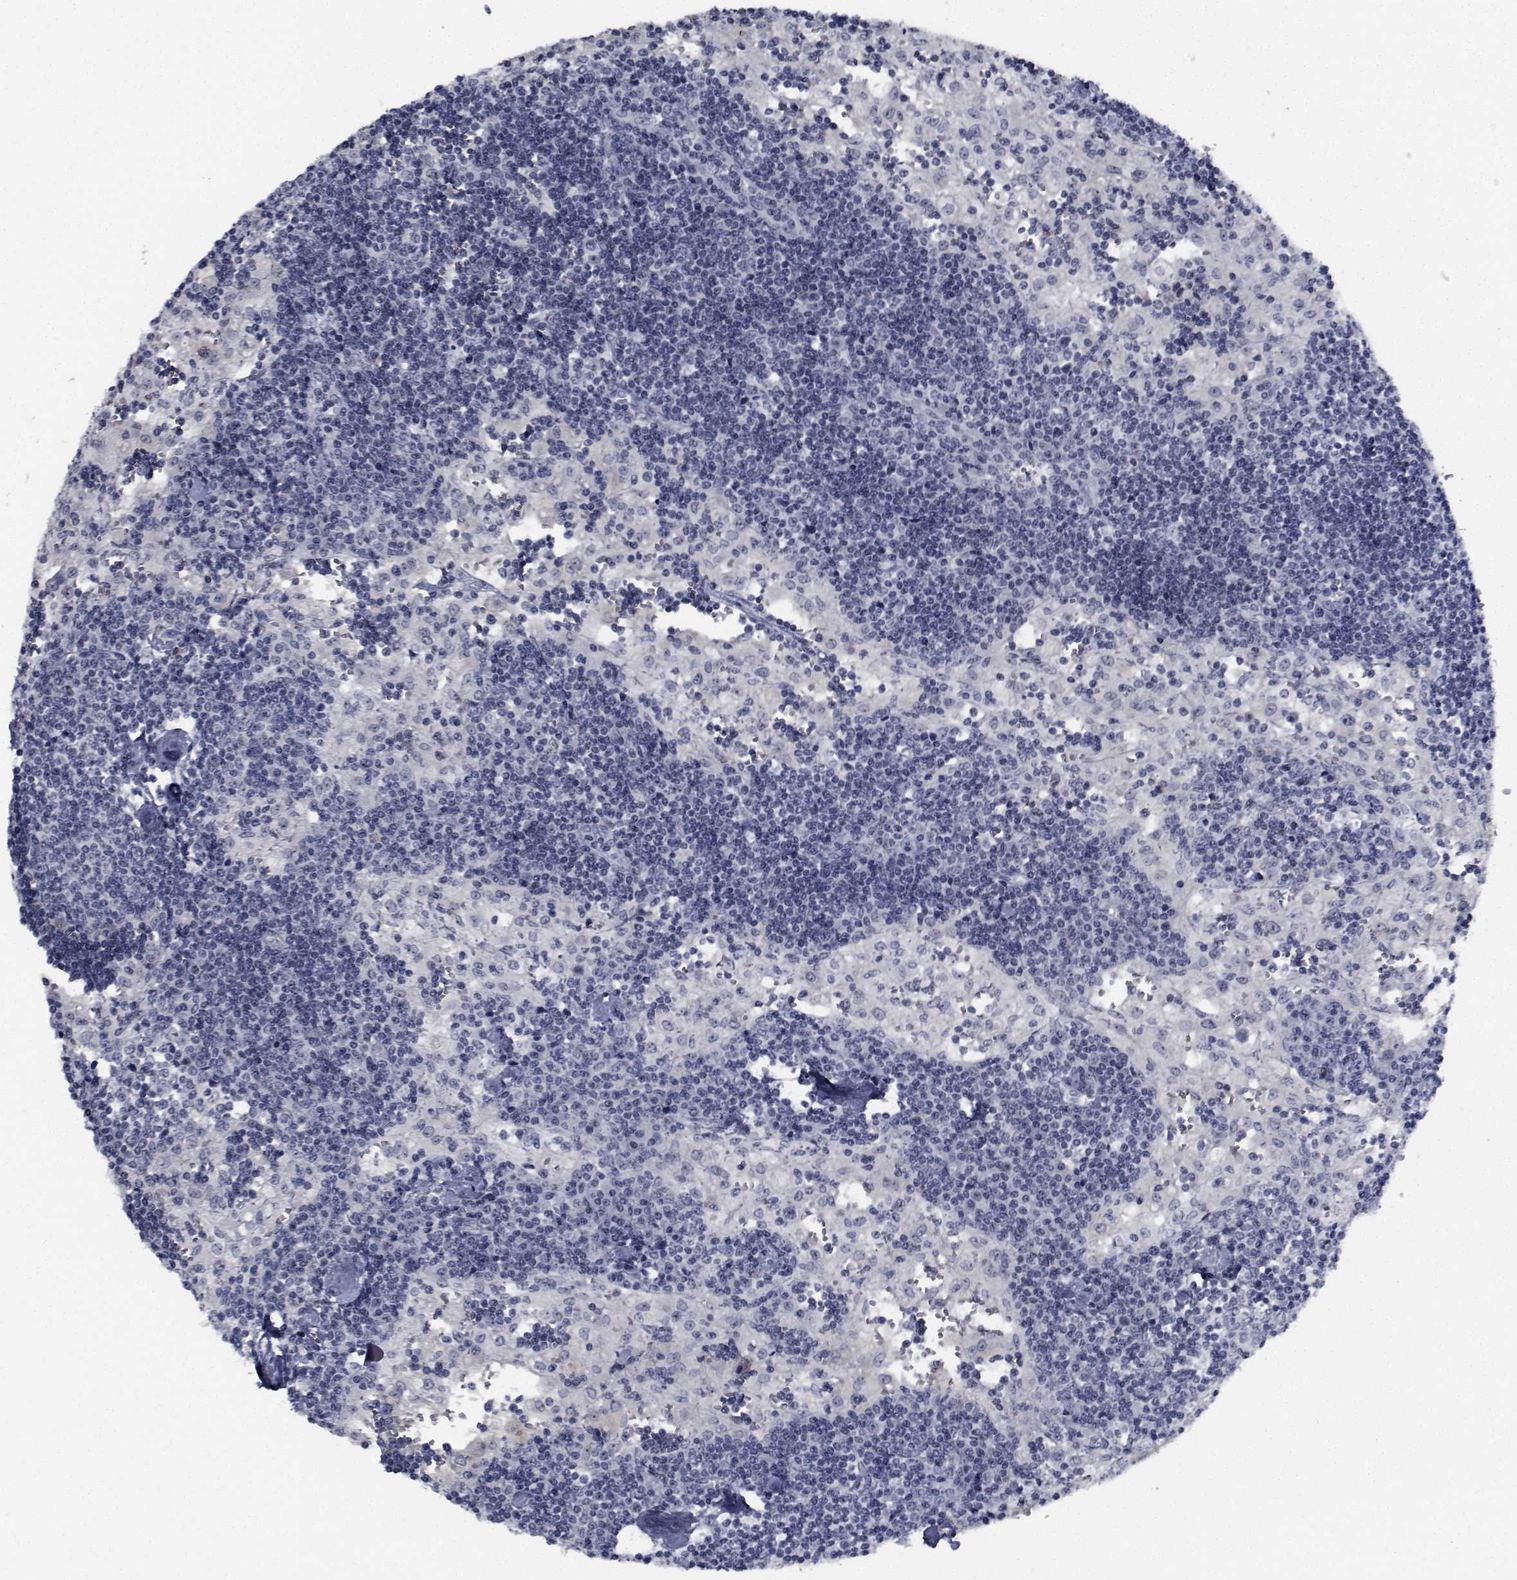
{"staining": {"intensity": "moderate", "quantity": "<25%", "location": "nuclear"}, "tissue": "lymph node", "cell_type": "Germinal center cells", "image_type": "normal", "snomed": [{"axis": "morphology", "description": "Normal tissue, NOS"}, {"axis": "topography", "description": "Lymph node"}], "caption": "The image reveals immunohistochemical staining of normal lymph node. There is moderate nuclear staining is present in approximately <25% of germinal center cells.", "gene": "NVL", "patient": {"sex": "male", "age": 55}}